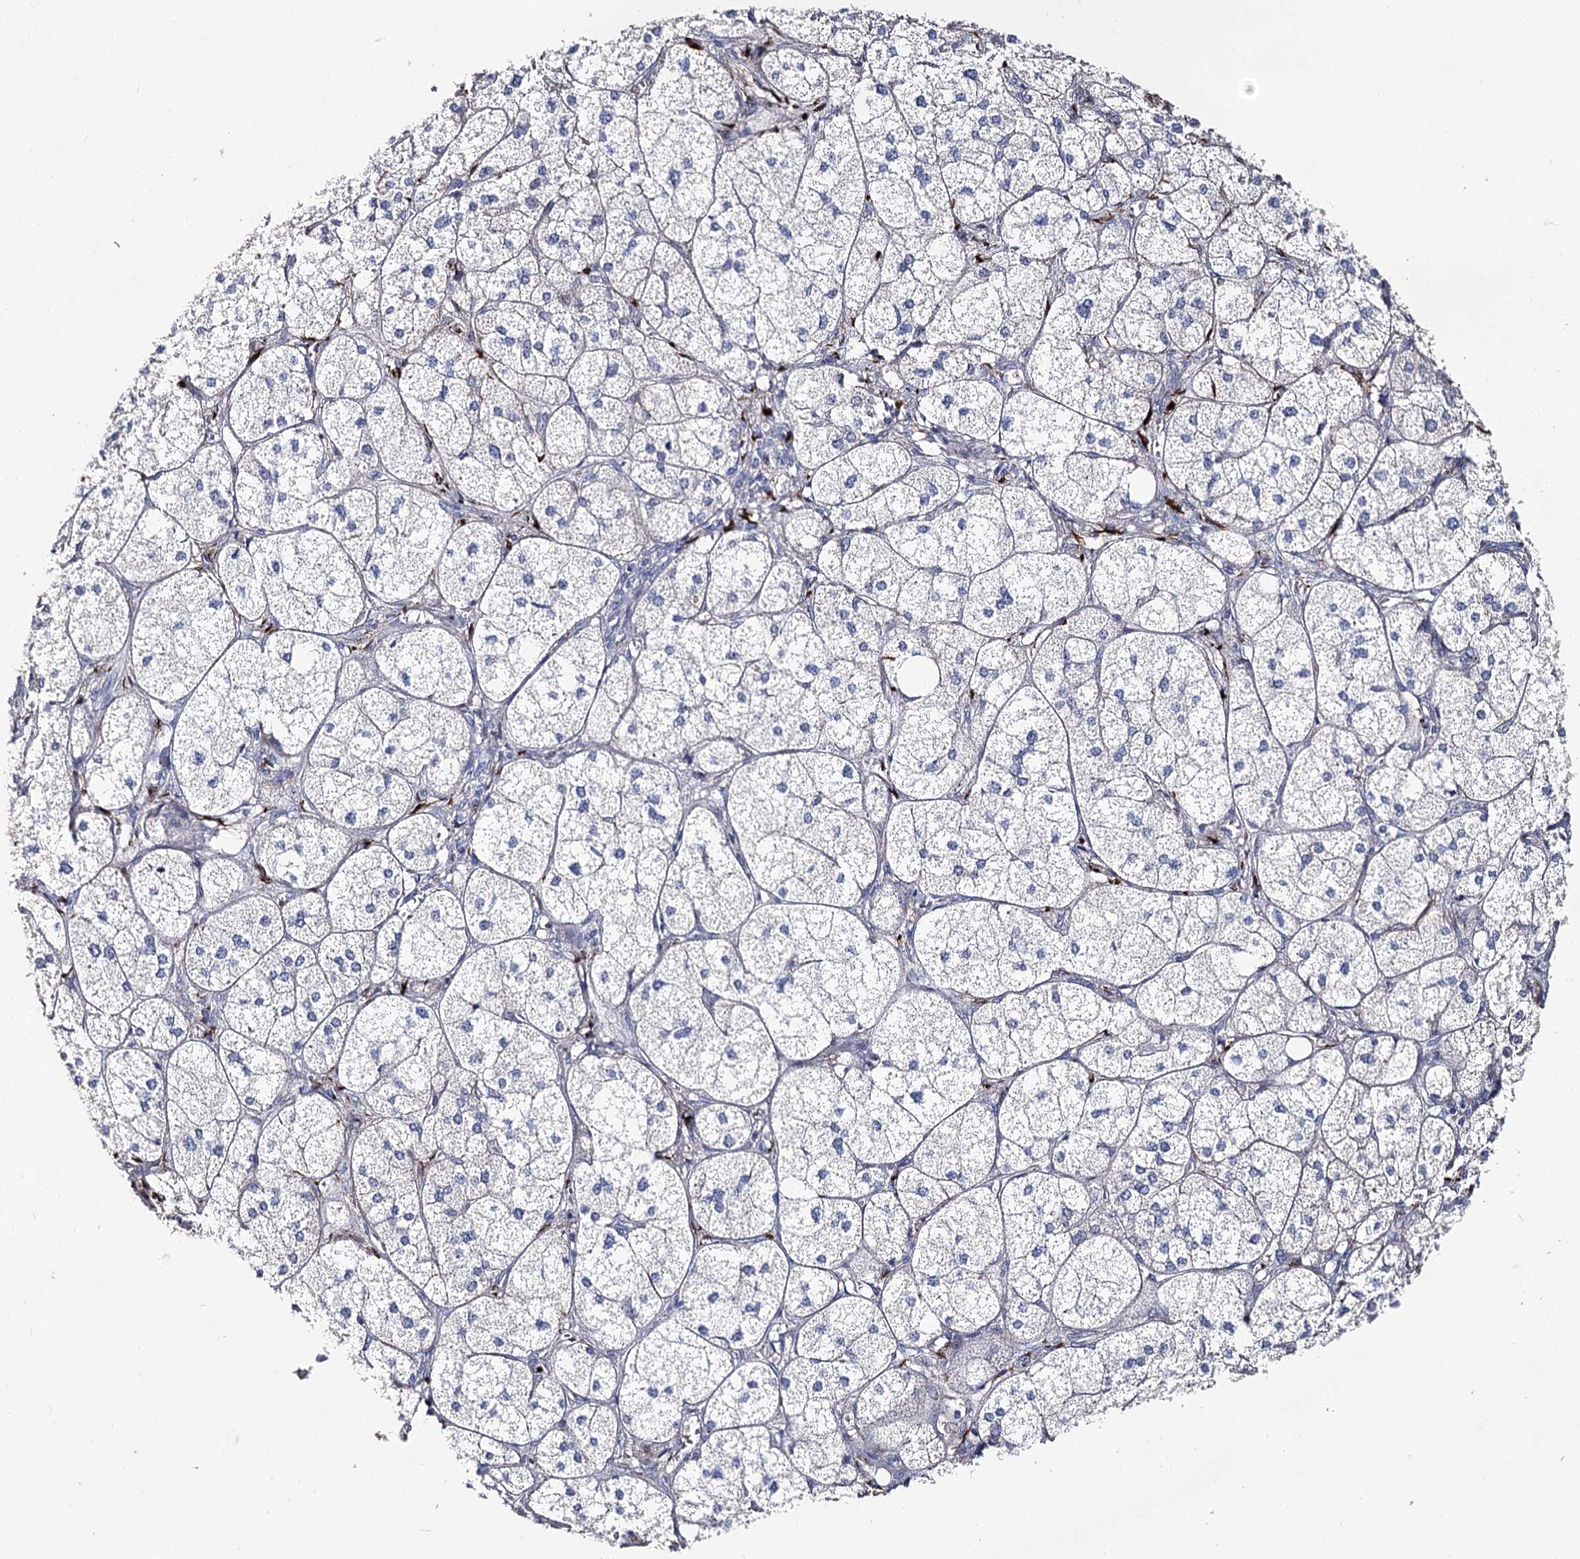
{"staining": {"intensity": "negative", "quantity": "none", "location": "none"}, "tissue": "adrenal gland", "cell_type": "Glandular cells", "image_type": "normal", "snomed": [{"axis": "morphology", "description": "Normal tissue, NOS"}, {"axis": "topography", "description": "Adrenal gland"}], "caption": "Immunohistochemistry of normal adrenal gland demonstrates no expression in glandular cells.", "gene": "NRAP", "patient": {"sex": "female", "age": 61}}